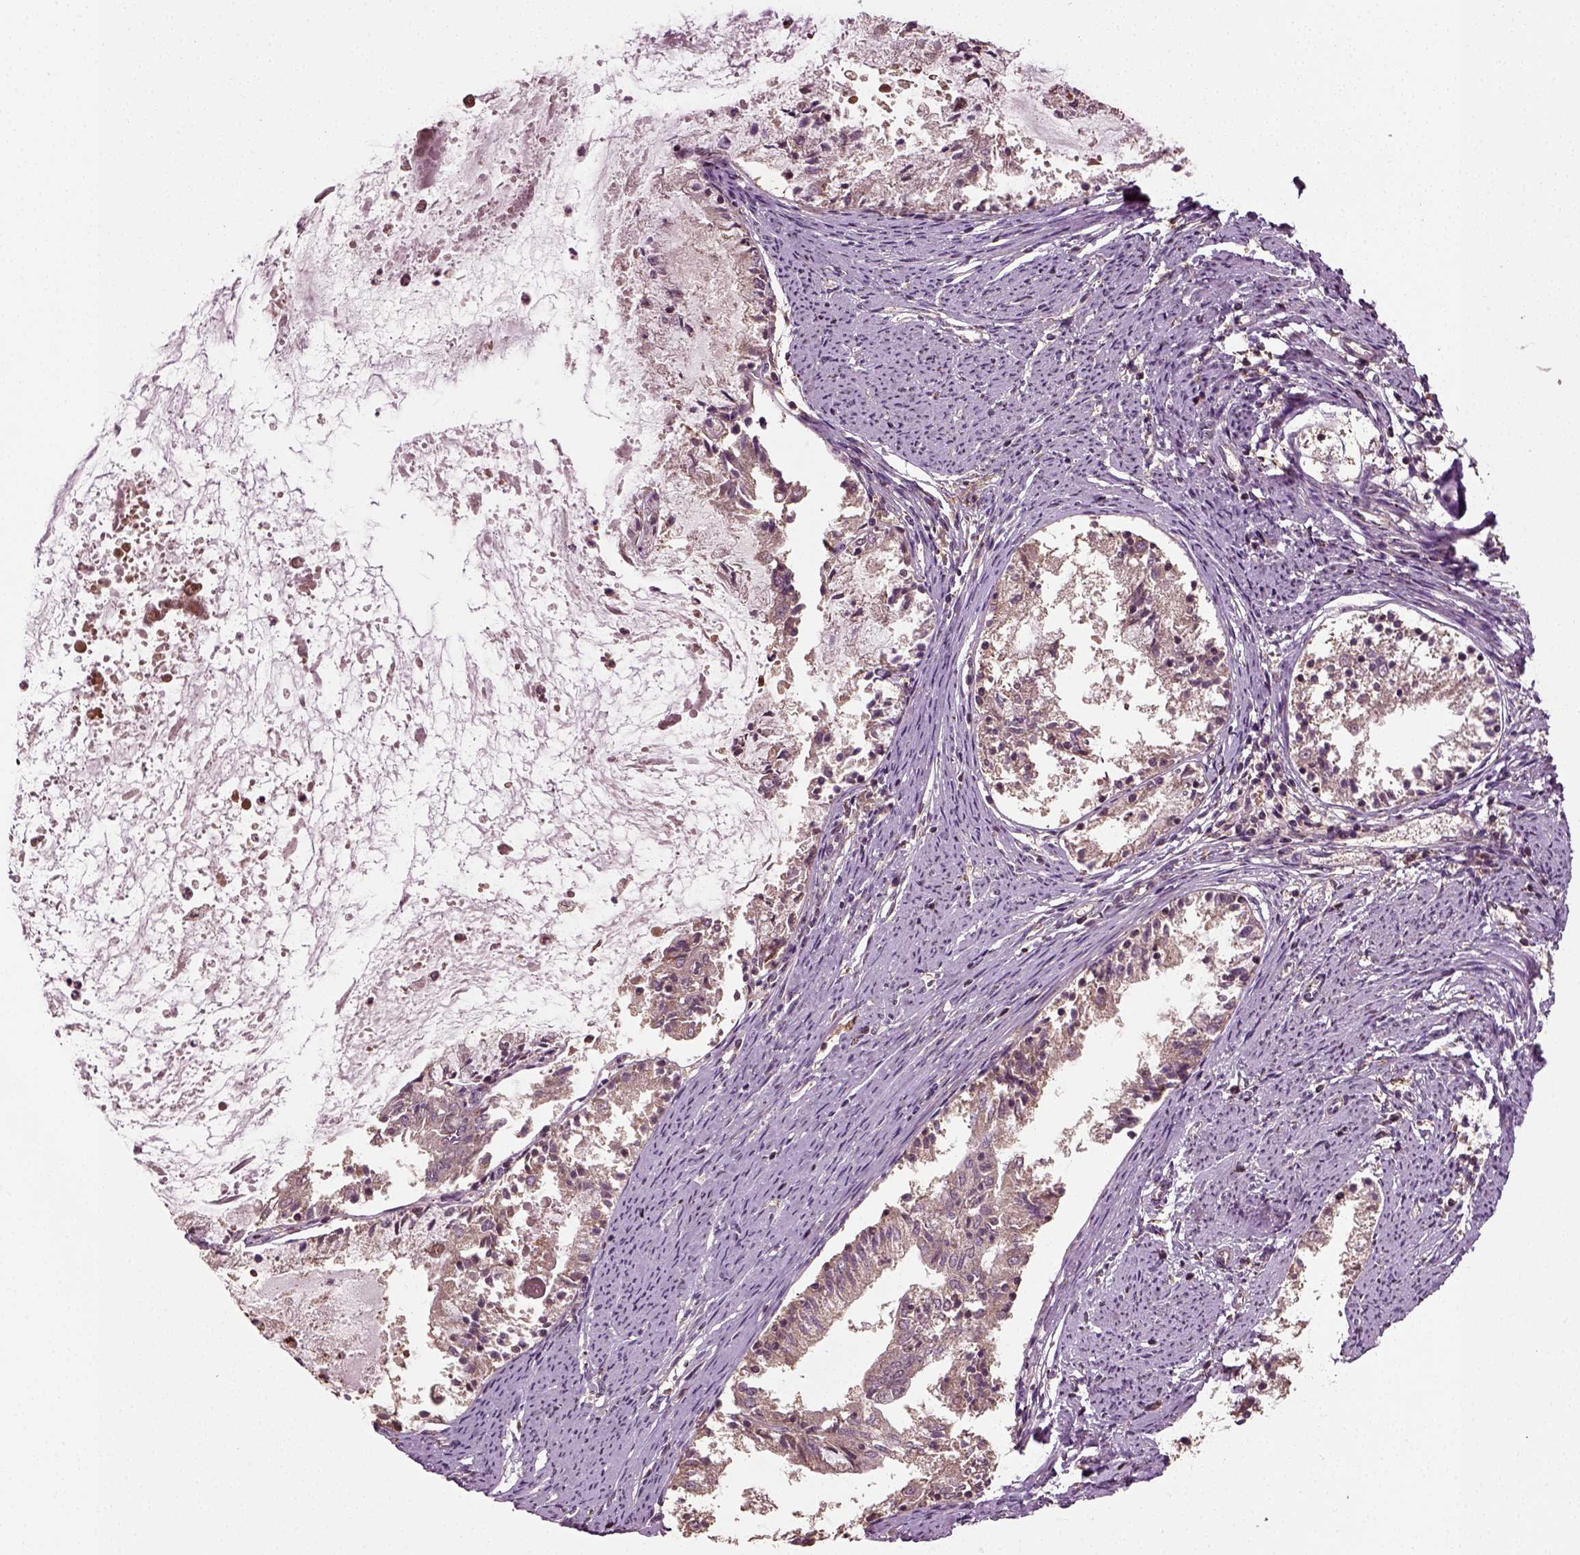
{"staining": {"intensity": "weak", "quantity": "25%-75%", "location": "cytoplasmic/membranous"}, "tissue": "endometrial cancer", "cell_type": "Tumor cells", "image_type": "cancer", "snomed": [{"axis": "morphology", "description": "Adenocarcinoma, NOS"}, {"axis": "topography", "description": "Endometrium"}], "caption": "Endometrial cancer stained with IHC exhibits weak cytoplasmic/membranous positivity in about 25%-75% of tumor cells.", "gene": "ERV3-1", "patient": {"sex": "female", "age": 57}}